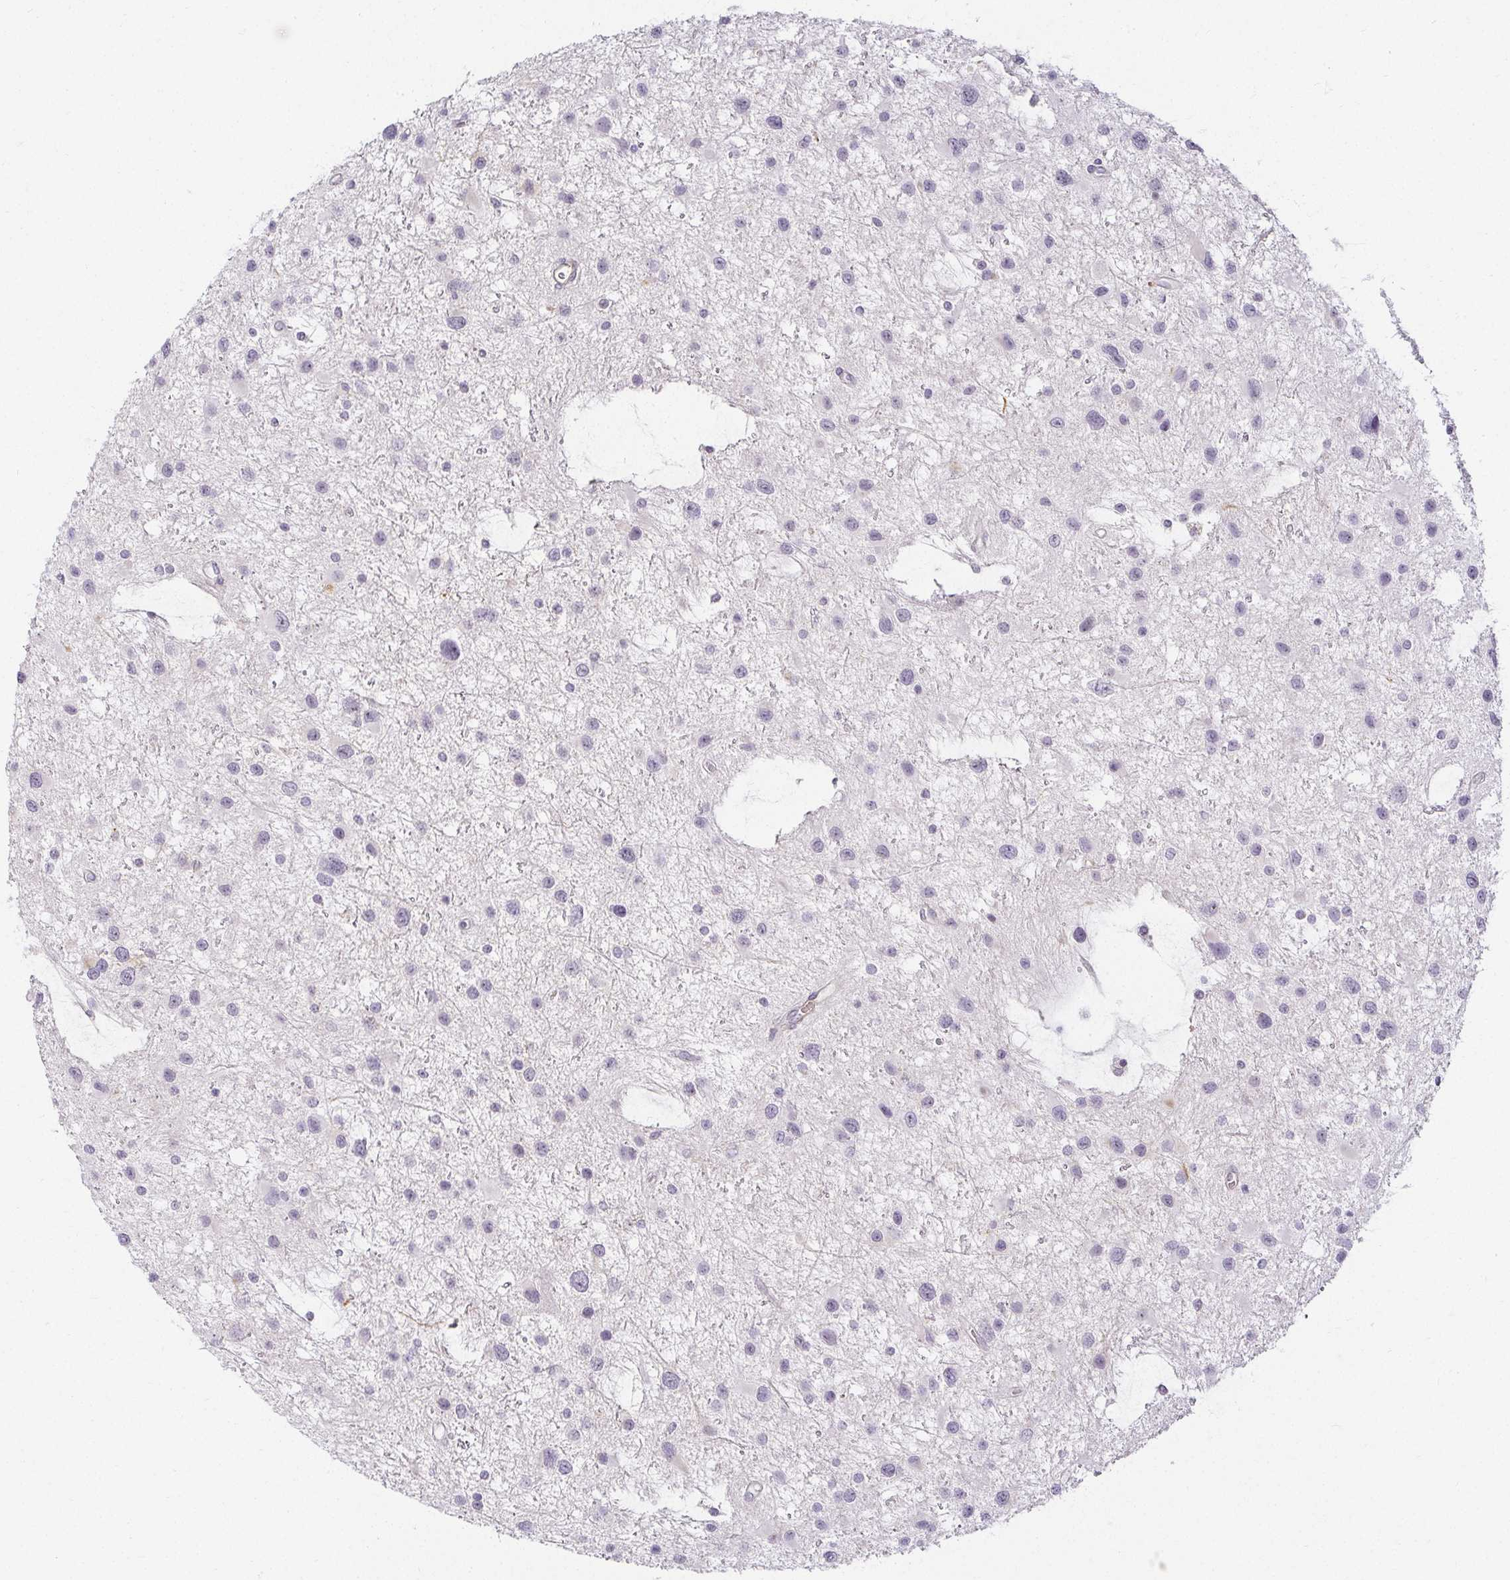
{"staining": {"intensity": "negative", "quantity": "none", "location": "none"}, "tissue": "glioma", "cell_type": "Tumor cells", "image_type": "cancer", "snomed": [{"axis": "morphology", "description": "Glioma, malignant, Low grade"}, {"axis": "topography", "description": "Brain"}], "caption": "Immunohistochemical staining of human malignant low-grade glioma displays no significant expression in tumor cells.", "gene": "ACAN", "patient": {"sex": "female", "age": 32}}